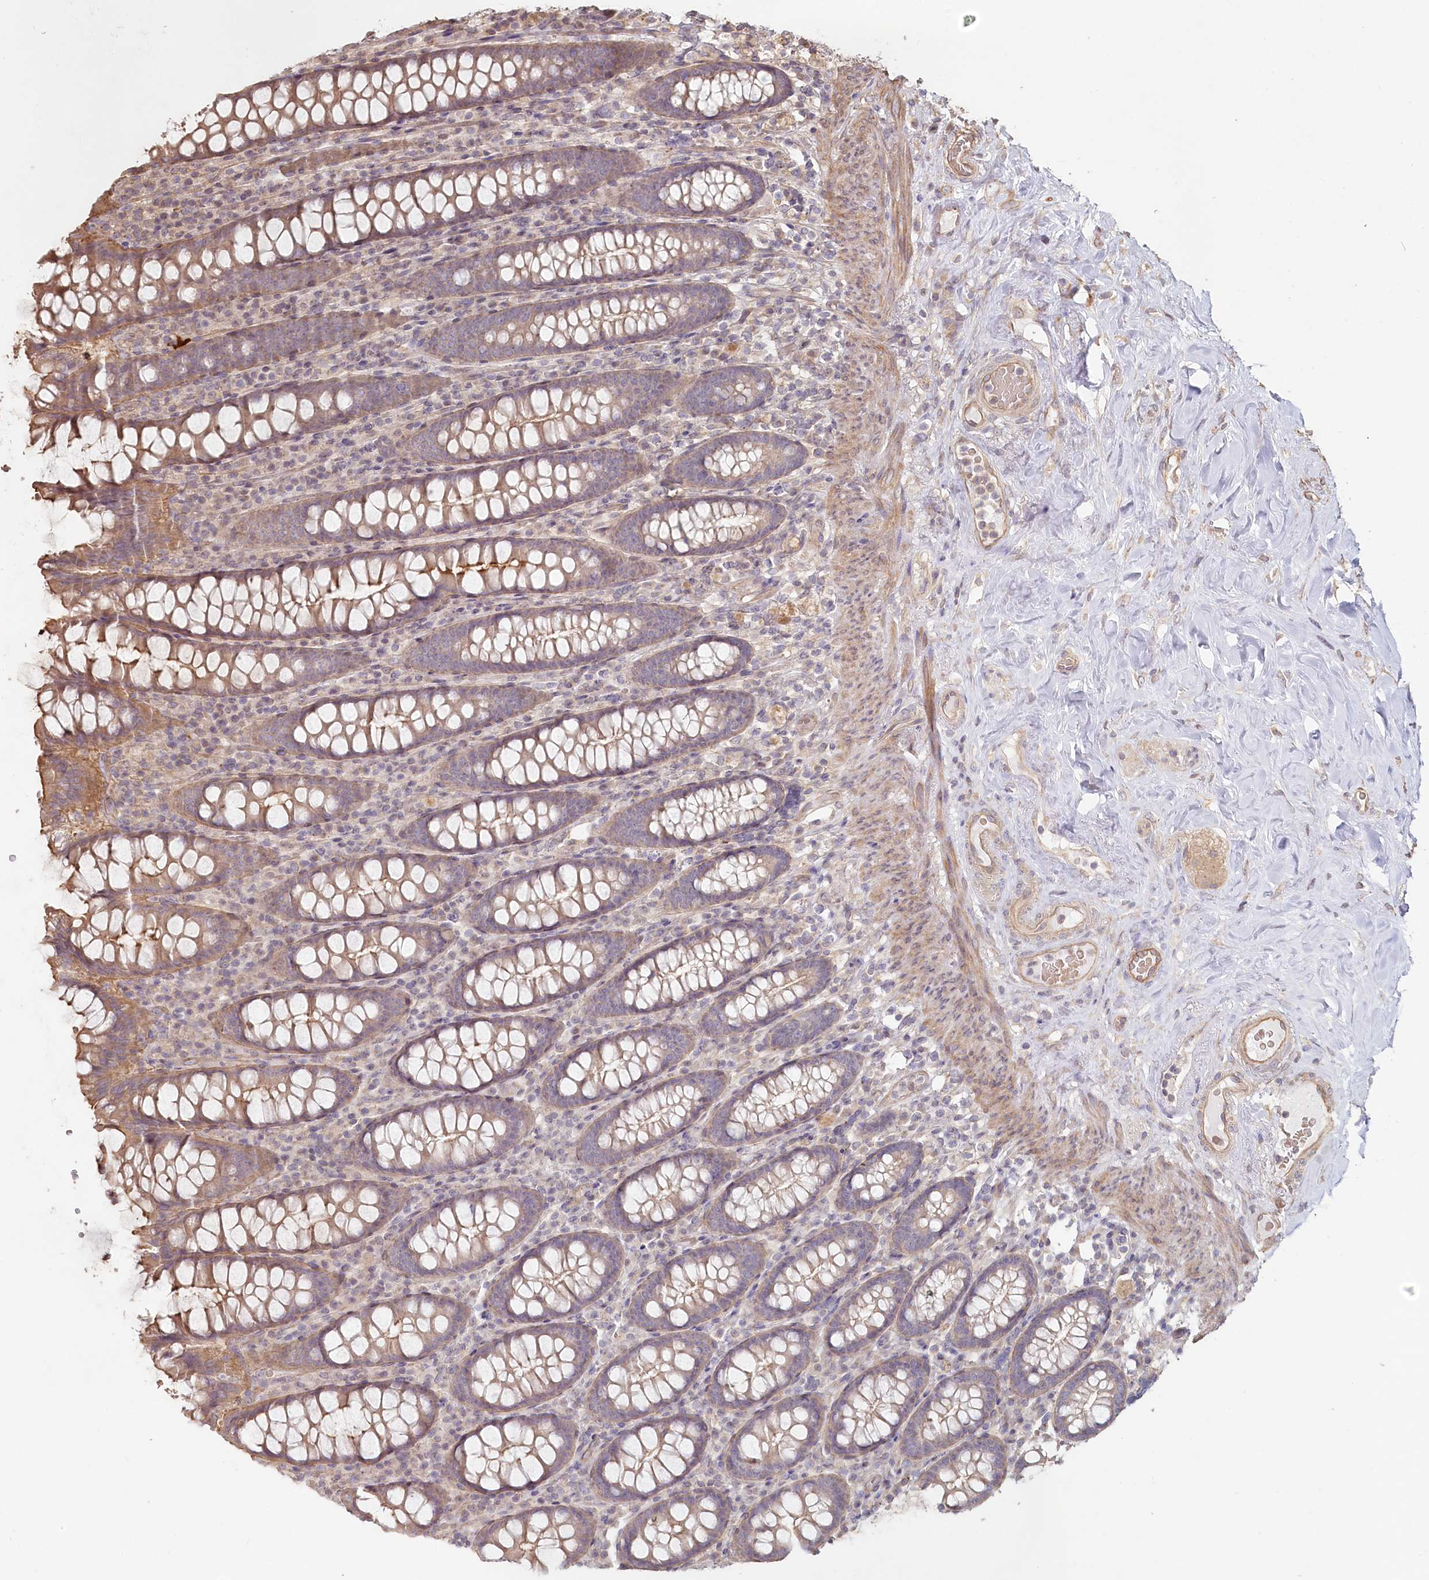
{"staining": {"intensity": "moderate", "quantity": ">75%", "location": "cytoplasmic/membranous"}, "tissue": "colon", "cell_type": "Endothelial cells", "image_type": "normal", "snomed": [{"axis": "morphology", "description": "Normal tissue, NOS"}, {"axis": "topography", "description": "Colon"}], "caption": "Colon was stained to show a protein in brown. There is medium levels of moderate cytoplasmic/membranous expression in about >75% of endothelial cells.", "gene": "TCHP", "patient": {"sex": "female", "age": 79}}